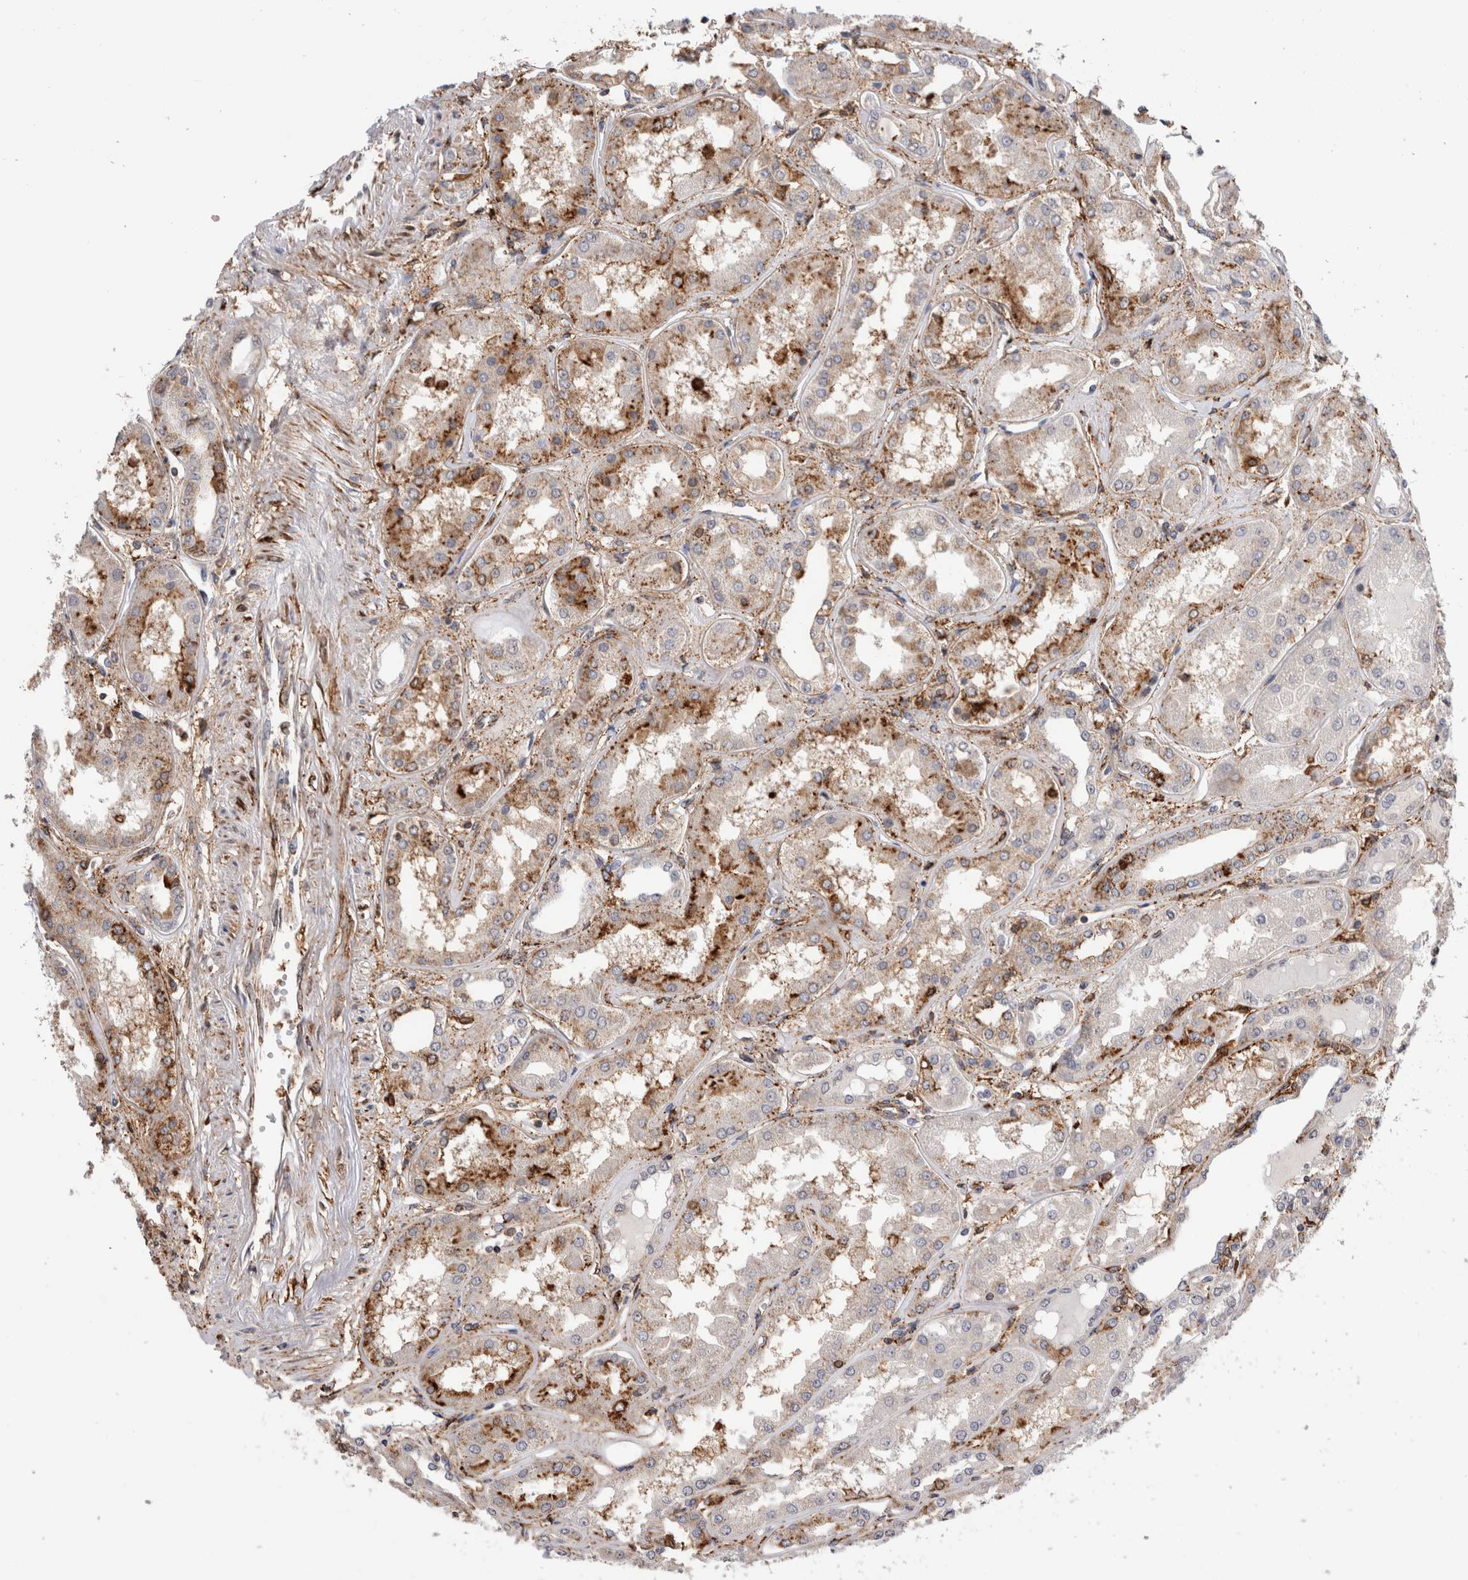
{"staining": {"intensity": "moderate", "quantity": "<25%", "location": "cytoplasmic/membranous,nuclear"}, "tissue": "kidney", "cell_type": "Cells in glomeruli", "image_type": "normal", "snomed": [{"axis": "morphology", "description": "Normal tissue, NOS"}, {"axis": "topography", "description": "Kidney"}], "caption": "IHC staining of normal kidney, which shows low levels of moderate cytoplasmic/membranous,nuclear expression in approximately <25% of cells in glomeruli indicating moderate cytoplasmic/membranous,nuclear protein positivity. The staining was performed using DAB (3,3'-diaminobenzidine) (brown) for protein detection and nuclei were counterstained in hematoxylin (blue).", "gene": "CCDC88B", "patient": {"sex": "female", "age": 56}}